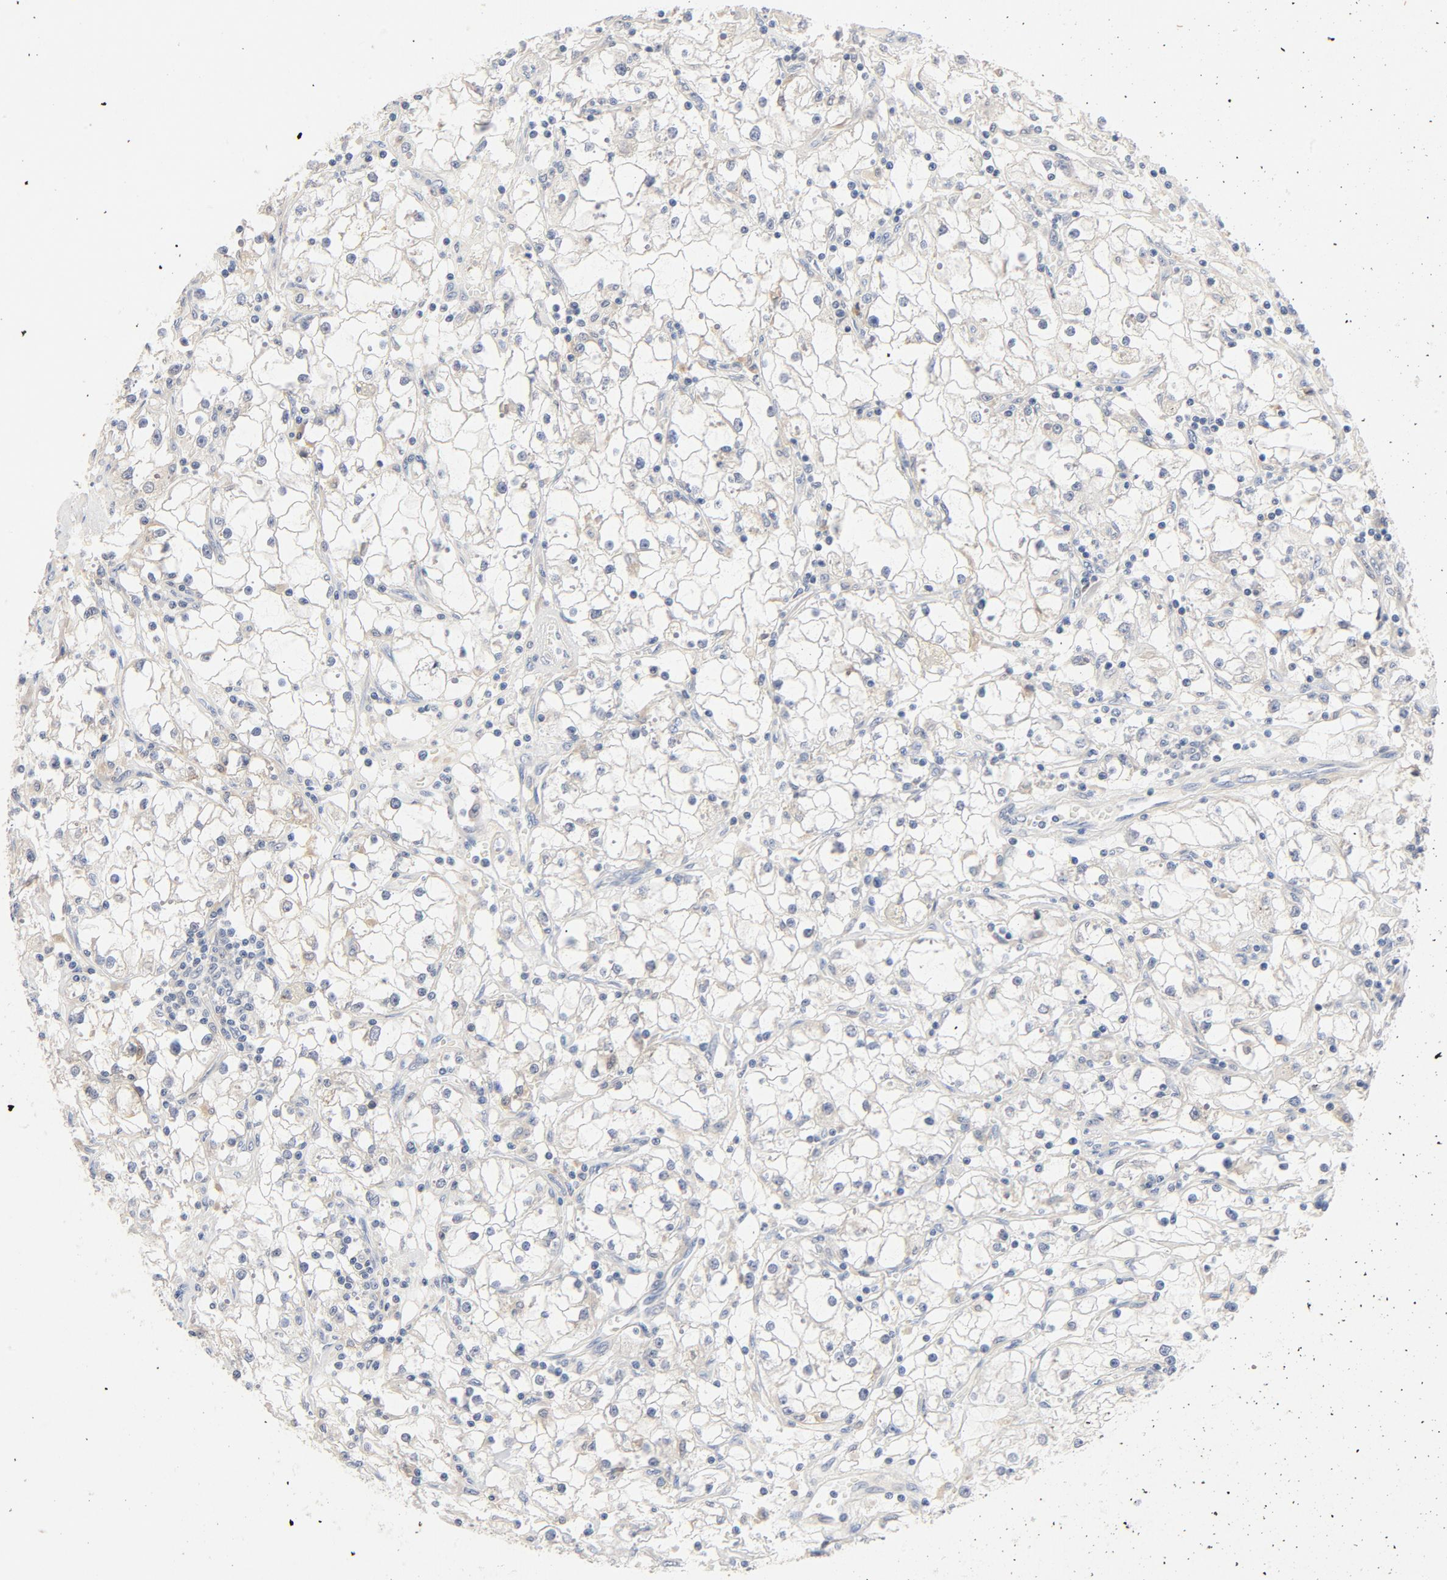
{"staining": {"intensity": "negative", "quantity": "none", "location": "none"}, "tissue": "renal cancer", "cell_type": "Tumor cells", "image_type": "cancer", "snomed": [{"axis": "morphology", "description": "Adenocarcinoma, NOS"}, {"axis": "topography", "description": "Kidney"}], "caption": "This histopathology image is of renal cancer (adenocarcinoma) stained with IHC to label a protein in brown with the nuclei are counter-stained blue. There is no staining in tumor cells. The staining is performed using DAB brown chromogen with nuclei counter-stained in using hematoxylin.", "gene": "STAT1", "patient": {"sex": "male", "age": 56}}